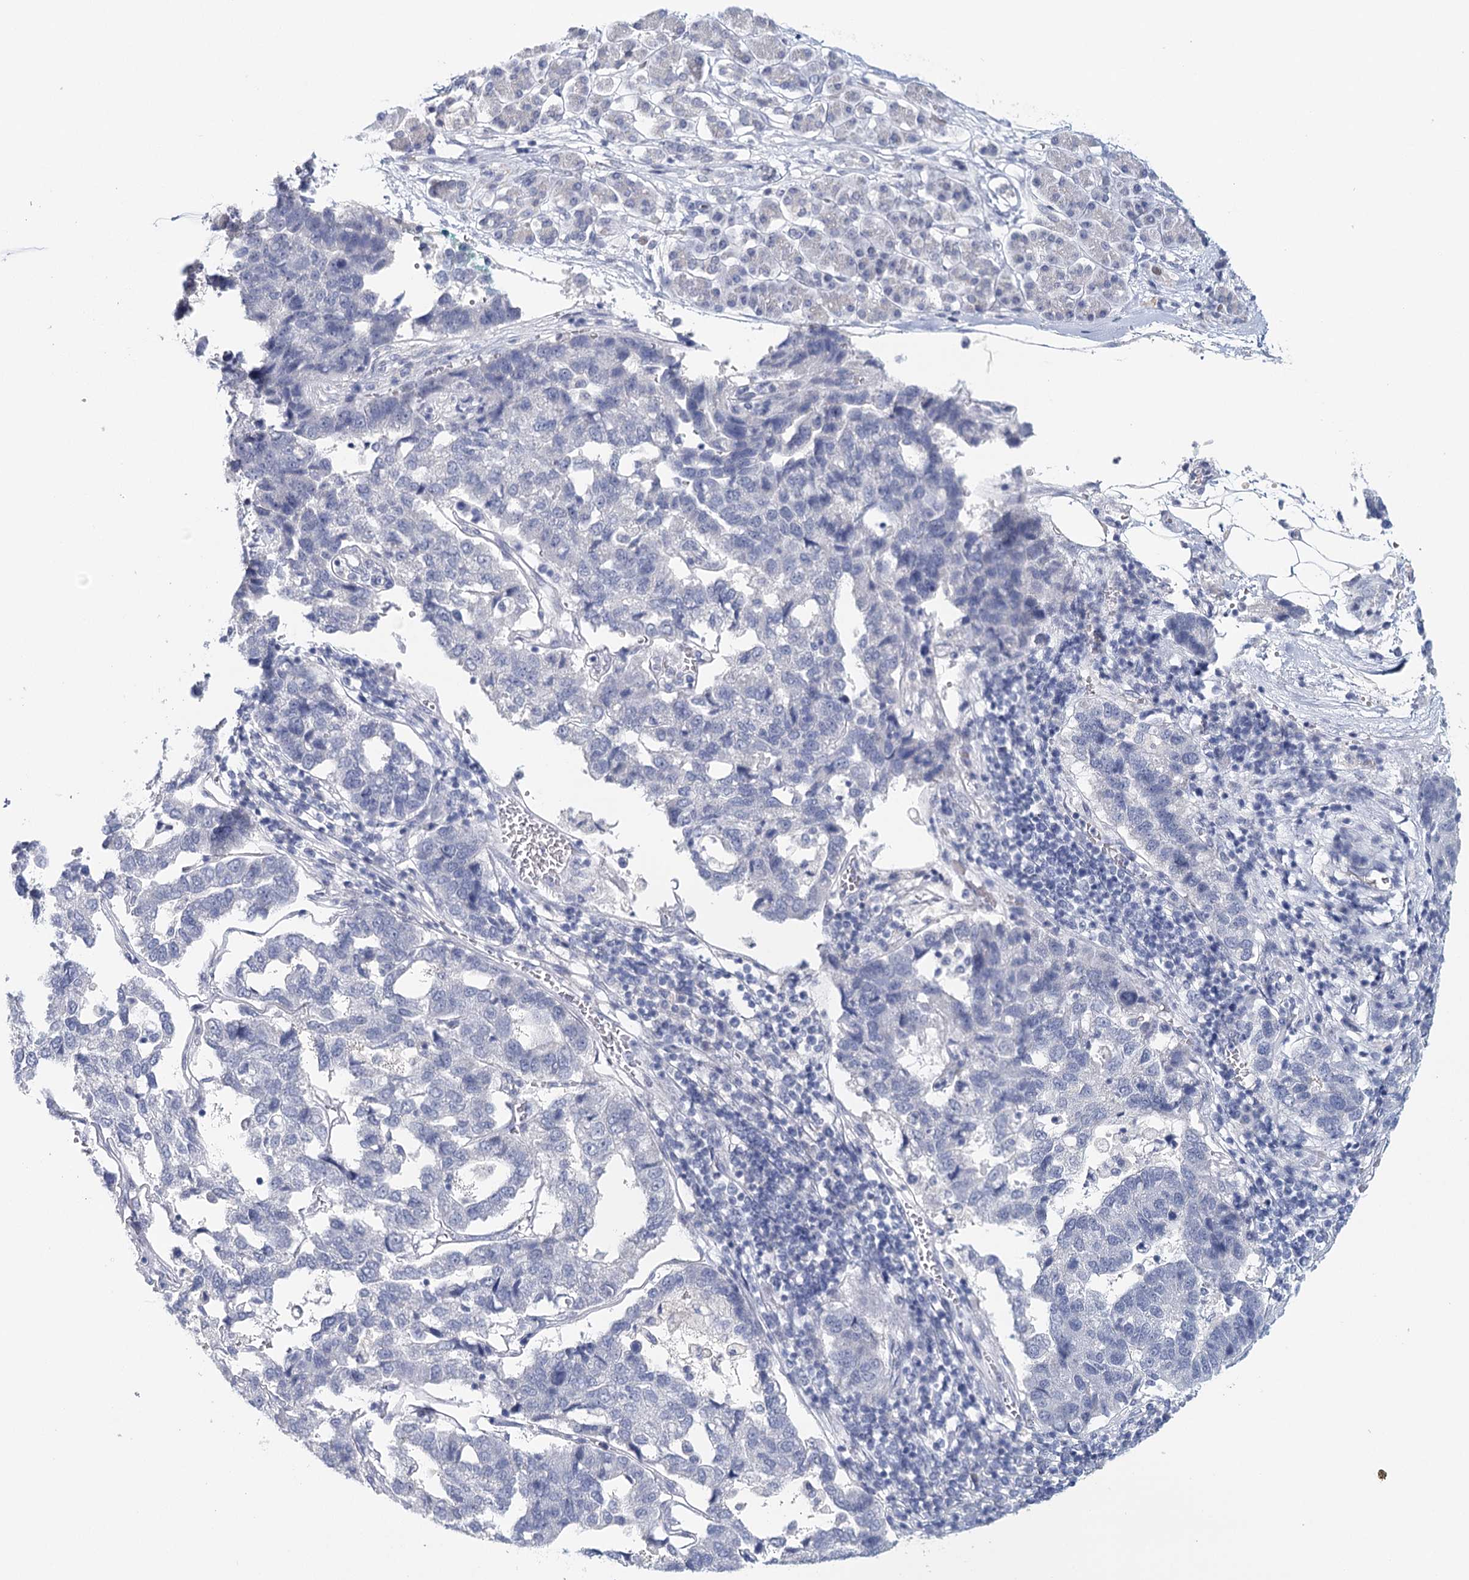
{"staining": {"intensity": "negative", "quantity": "none", "location": "none"}, "tissue": "pancreatic cancer", "cell_type": "Tumor cells", "image_type": "cancer", "snomed": [{"axis": "morphology", "description": "Adenocarcinoma, NOS"}, {"axis": "topography", "description": "Pancreas"}], "caption": "A high-resolution image shows IHC staining of pancreatic adenocarcinoma, which shows no significant positivity in tumor cells. (Brightfield microscopy of DAB (3,3'-diaminobenzidine) immunohistochemistry at high magnification).", "gene": "HSPA4L", "patient": {"sex": "female", "age": 61}}